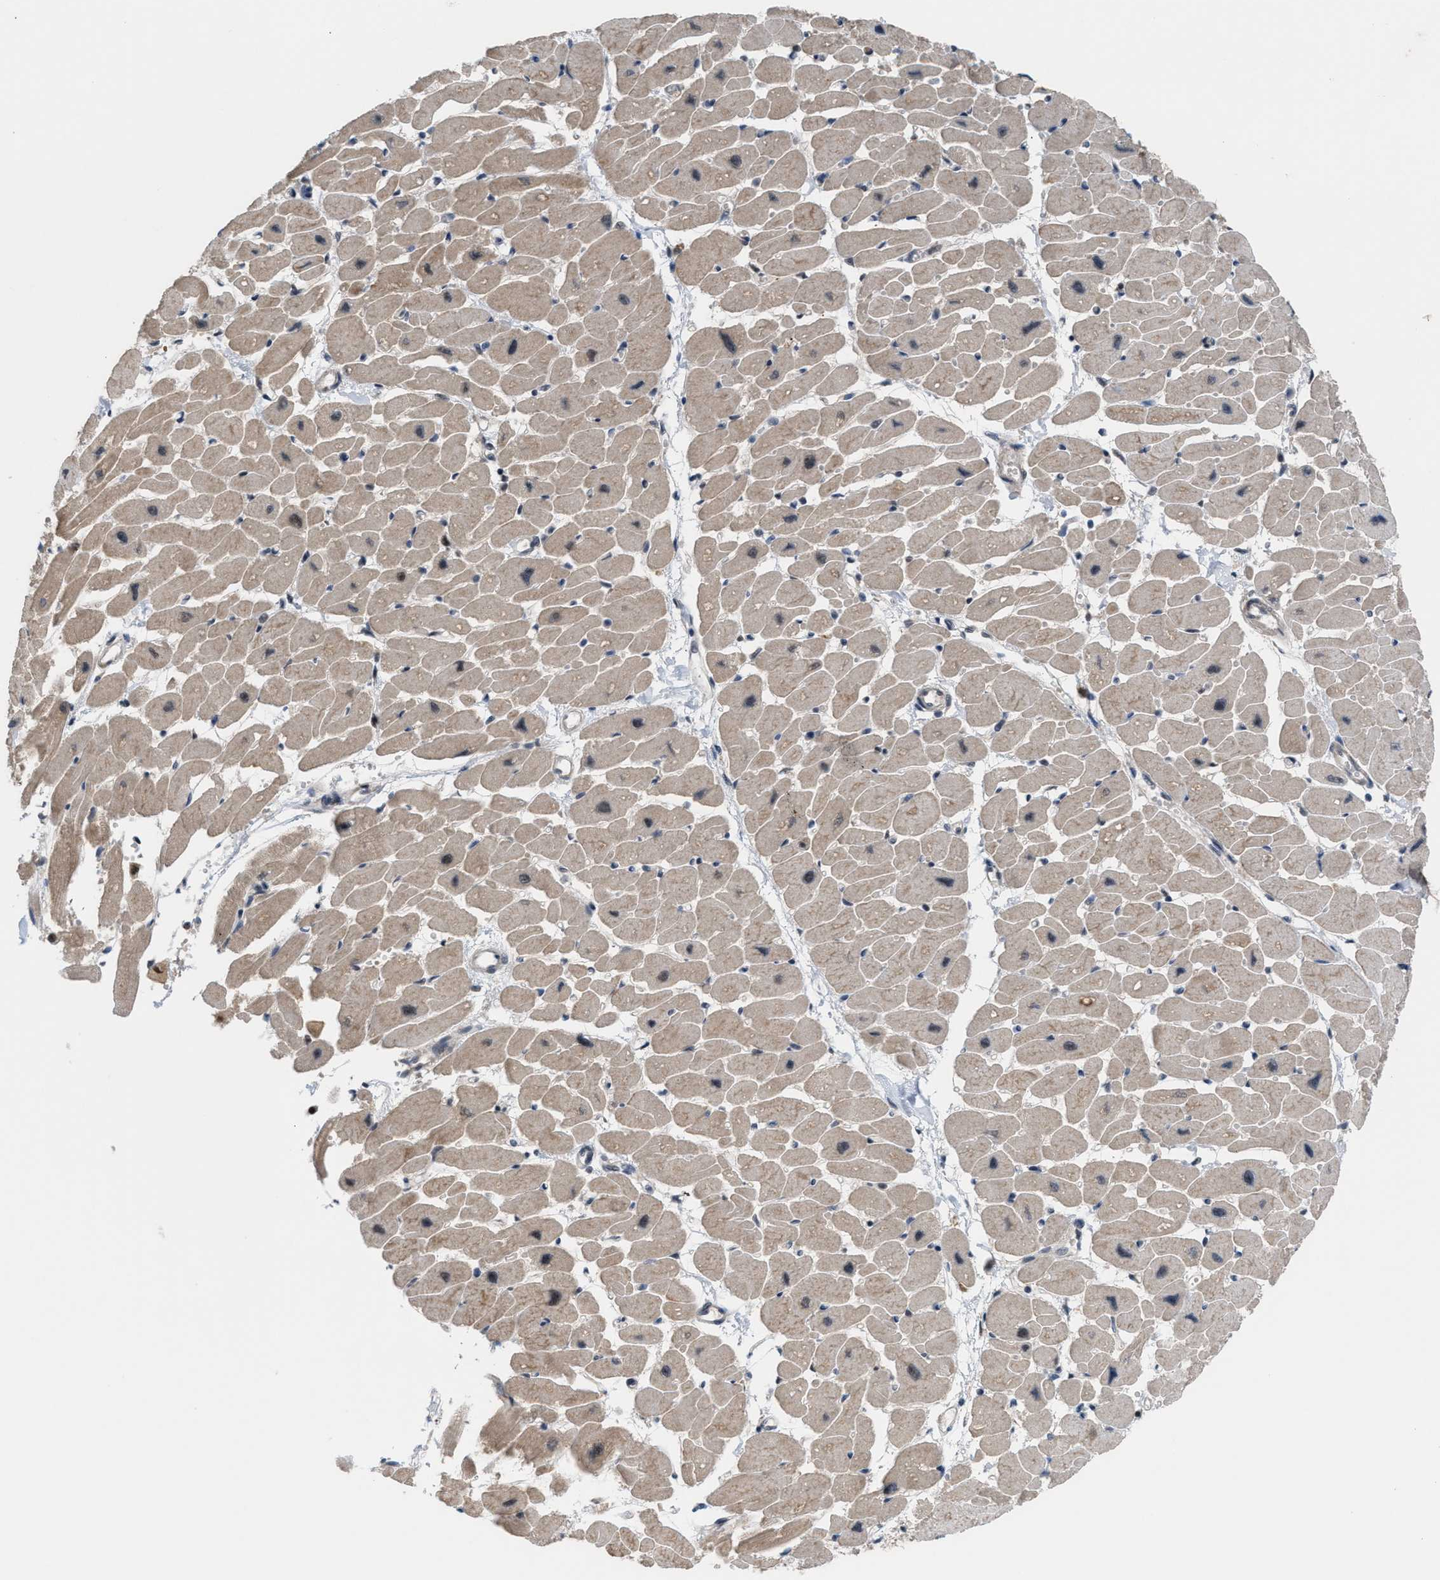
{"staining": {"intensity": "moderate", "quantity": ">75%", "location": "cytoplasmic/membranous,nuclear"}, "tissue": "heart muscle", "cell_type": "Cardiomyocytes", "image_type": "normal", "snomed": [{"axis": "morphology", "description": "Normal tissue, NOS"}, {"axis": "topography", "description": "Heart"}], "caption": "Protein expression analysis of normal heart muscle reveals moderate cytoplasmic/membranous,nuclear positivity in approximately >75% of cardiomyocytes. Nuclei are stained in blue.", "gene": "PRPF4", "patient": {"sex": "female", "age": 54}}